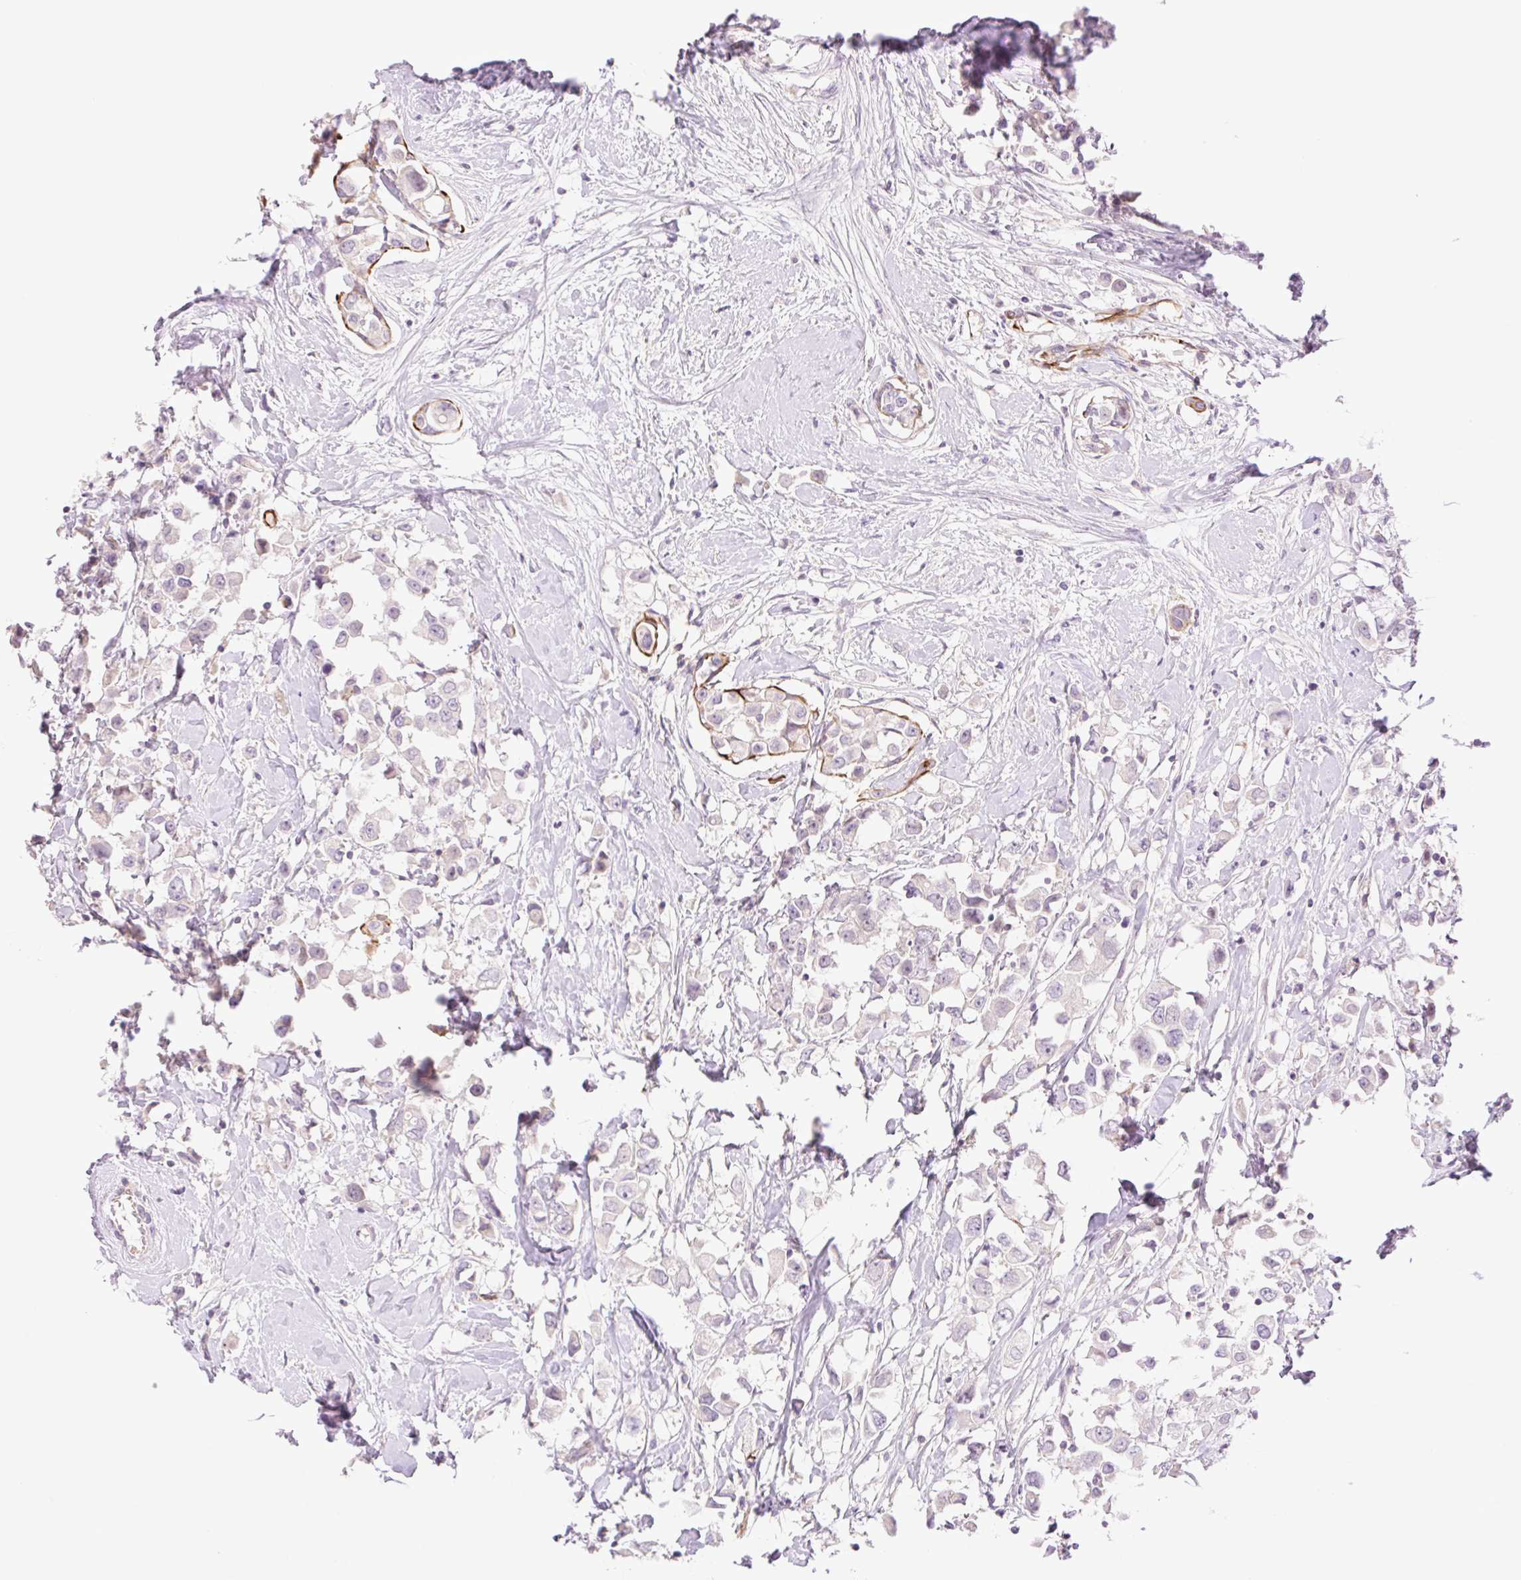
{"staining": {"intensity": "negative", "quantity": "none", "location": "none"}, "tissue": "breast cancer", "cell_type": "Tumor cells", "image_type": "cancer", "snomed": [{"axis": "morphology", "description": "Duct carcinoma"}, {"axis": "topography", "description": "Breast"}], "caption": "Invasive ductal carcinoma (breast) was stained to show a protein in brown. There is no significant positivity in tumor cells. (Brightfield microscopy of DAB IHC at high magnification).", "gene": "ZFYVE21", "patient": {"sex": "female", "age": 61}}